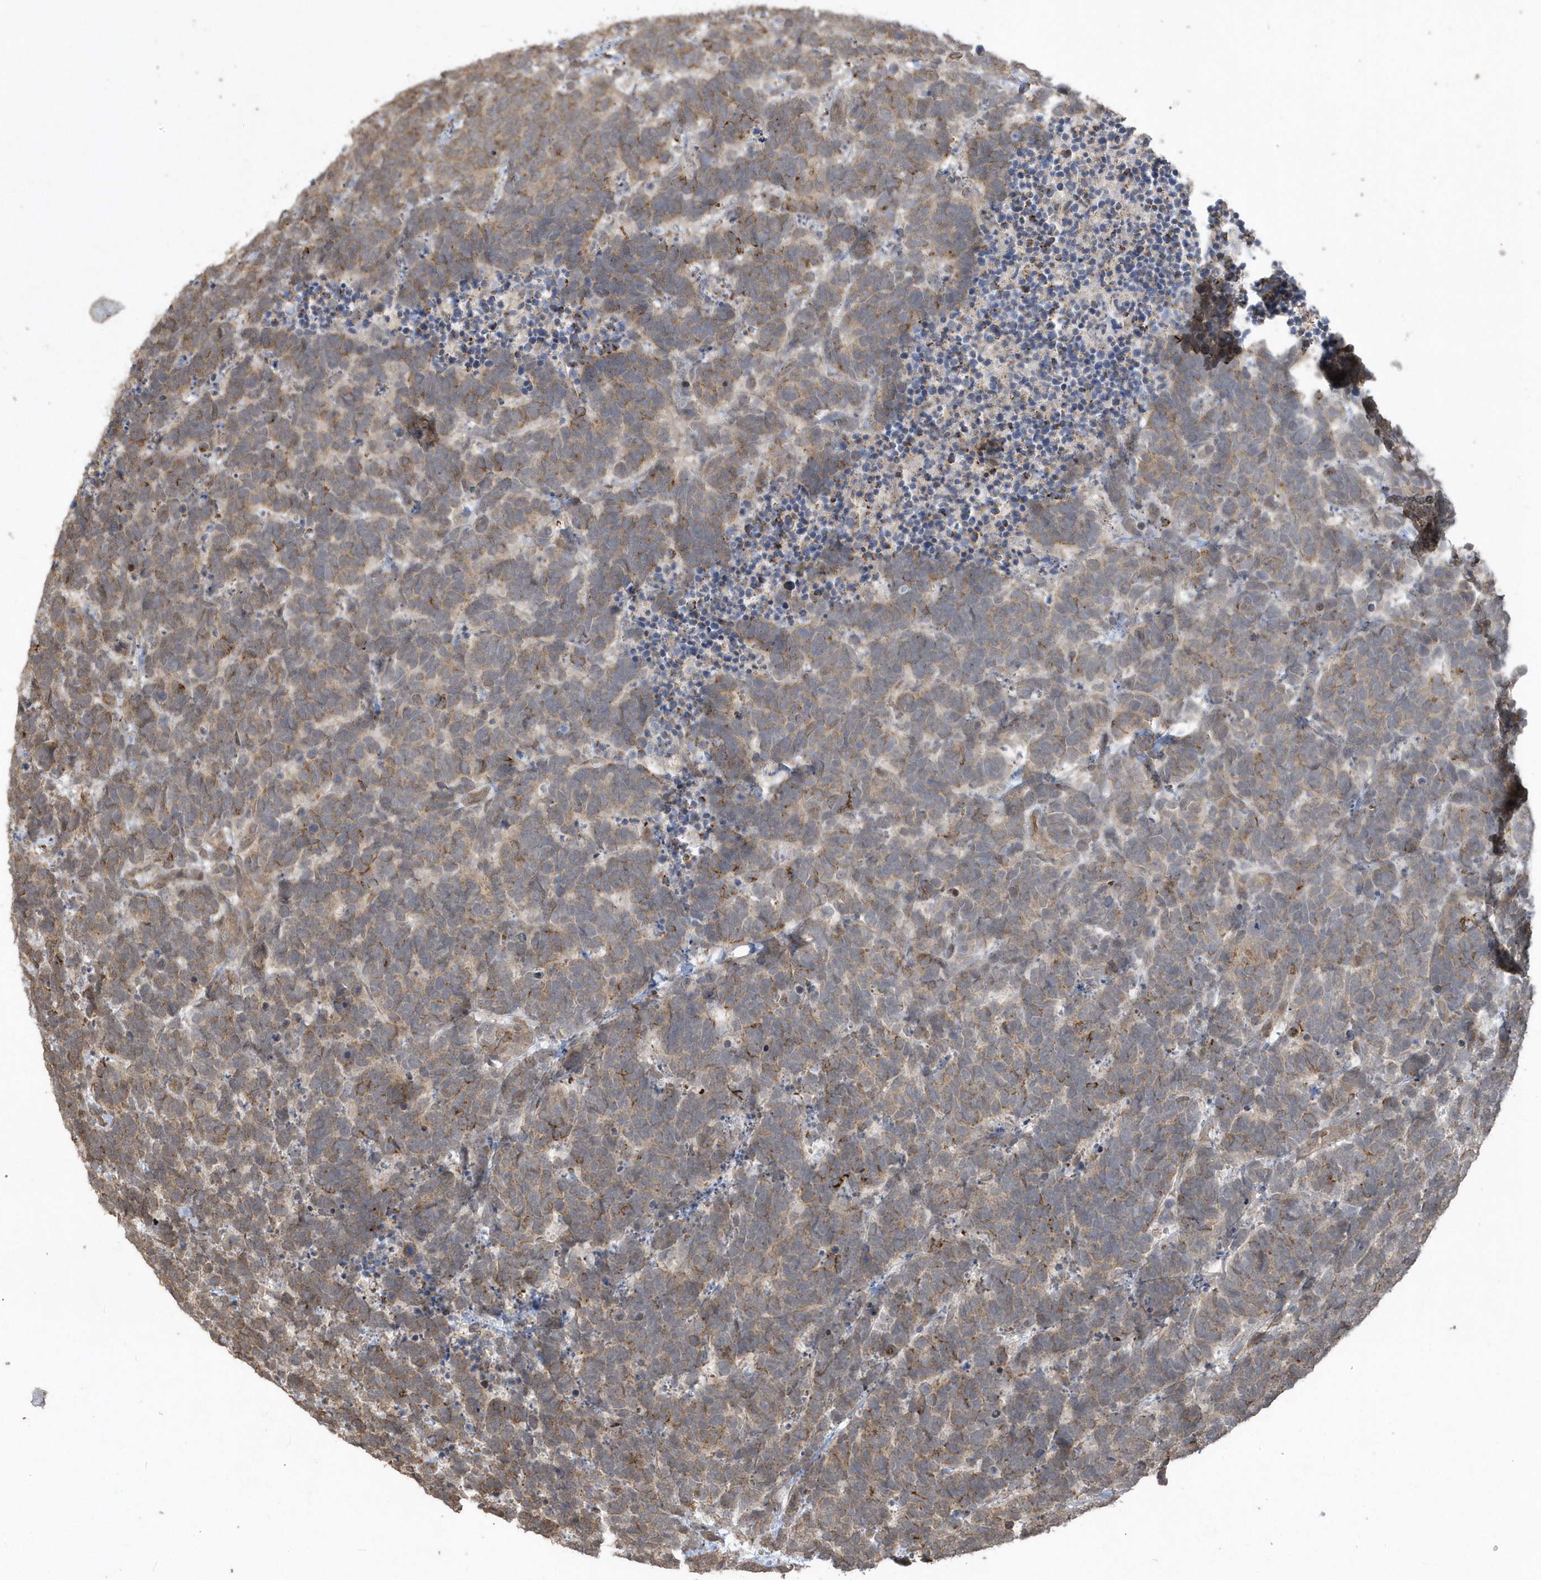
{"staining": {"intensity": "moderate", "quantity": ">75%", "location": "cytoplasmic/membranous"}, "tissue": "carcinoid", "cell_type": "Tumor cells", "image_type": "cancer", "snomed": [{"axis": "morphology", "description": "Carcinoma, NOS"}, {"axis": "morphology", "description": "Carcinoid, malignant, NOS"}, {"axis": "topography", "description": "Urinary bladder"}], "caption": "DAB (3,3'-diaminobenzidine) immunohistochemical staining of human carcinoma displays moderate cytoplasmic/membranous protein expression in about >75% of tumor cells.", "gene": "HERPUD1", "patient": {"sex": "male", "age": 57}}